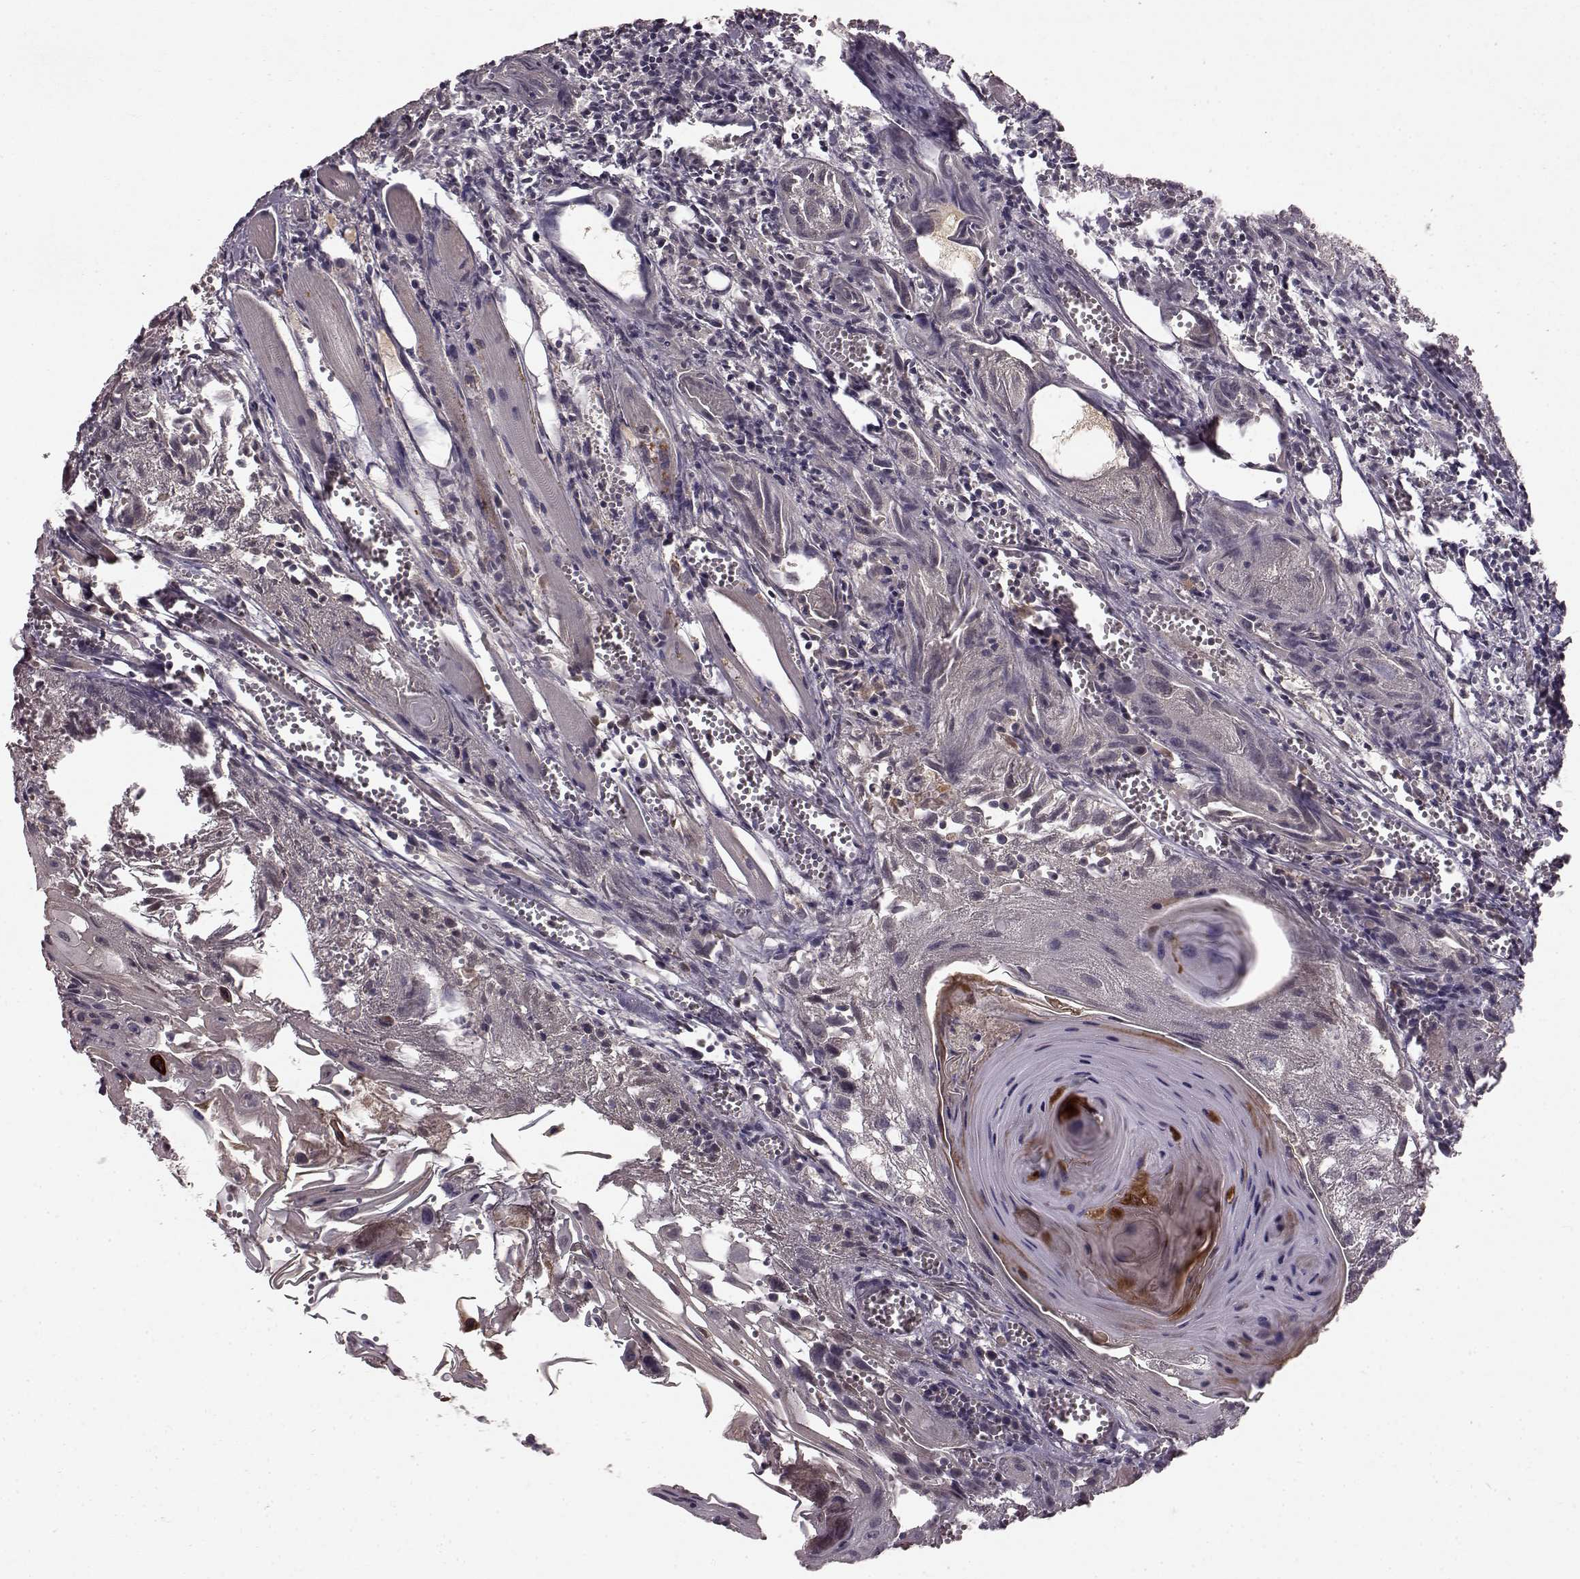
{"staining": {"intensity": "negative", "quantity": "none", "location": "none"}, "tissue": "head and neck cancer", "cell_type": "Tumor cells", "image_type": "cancer", "snomed": [{"axis": "morphology", "description": "Squamous cell carcinoma, NOS"}, {"axis": "topography", "description": "Head-Neck"}], "caption": "High magnification brightfield microscopy of head and neck cancer stained with DAB (3,3'-diaminobenzidine) (brown) and counterstained with hematoxylin (blue): tumor cells show no significant staining. (DAB immunohistochemistry (IHC) visualized using brightfield microscopy, high magnification).", "gene": "SLC22A18", "patient": {"sex": "female", "age": 80}}